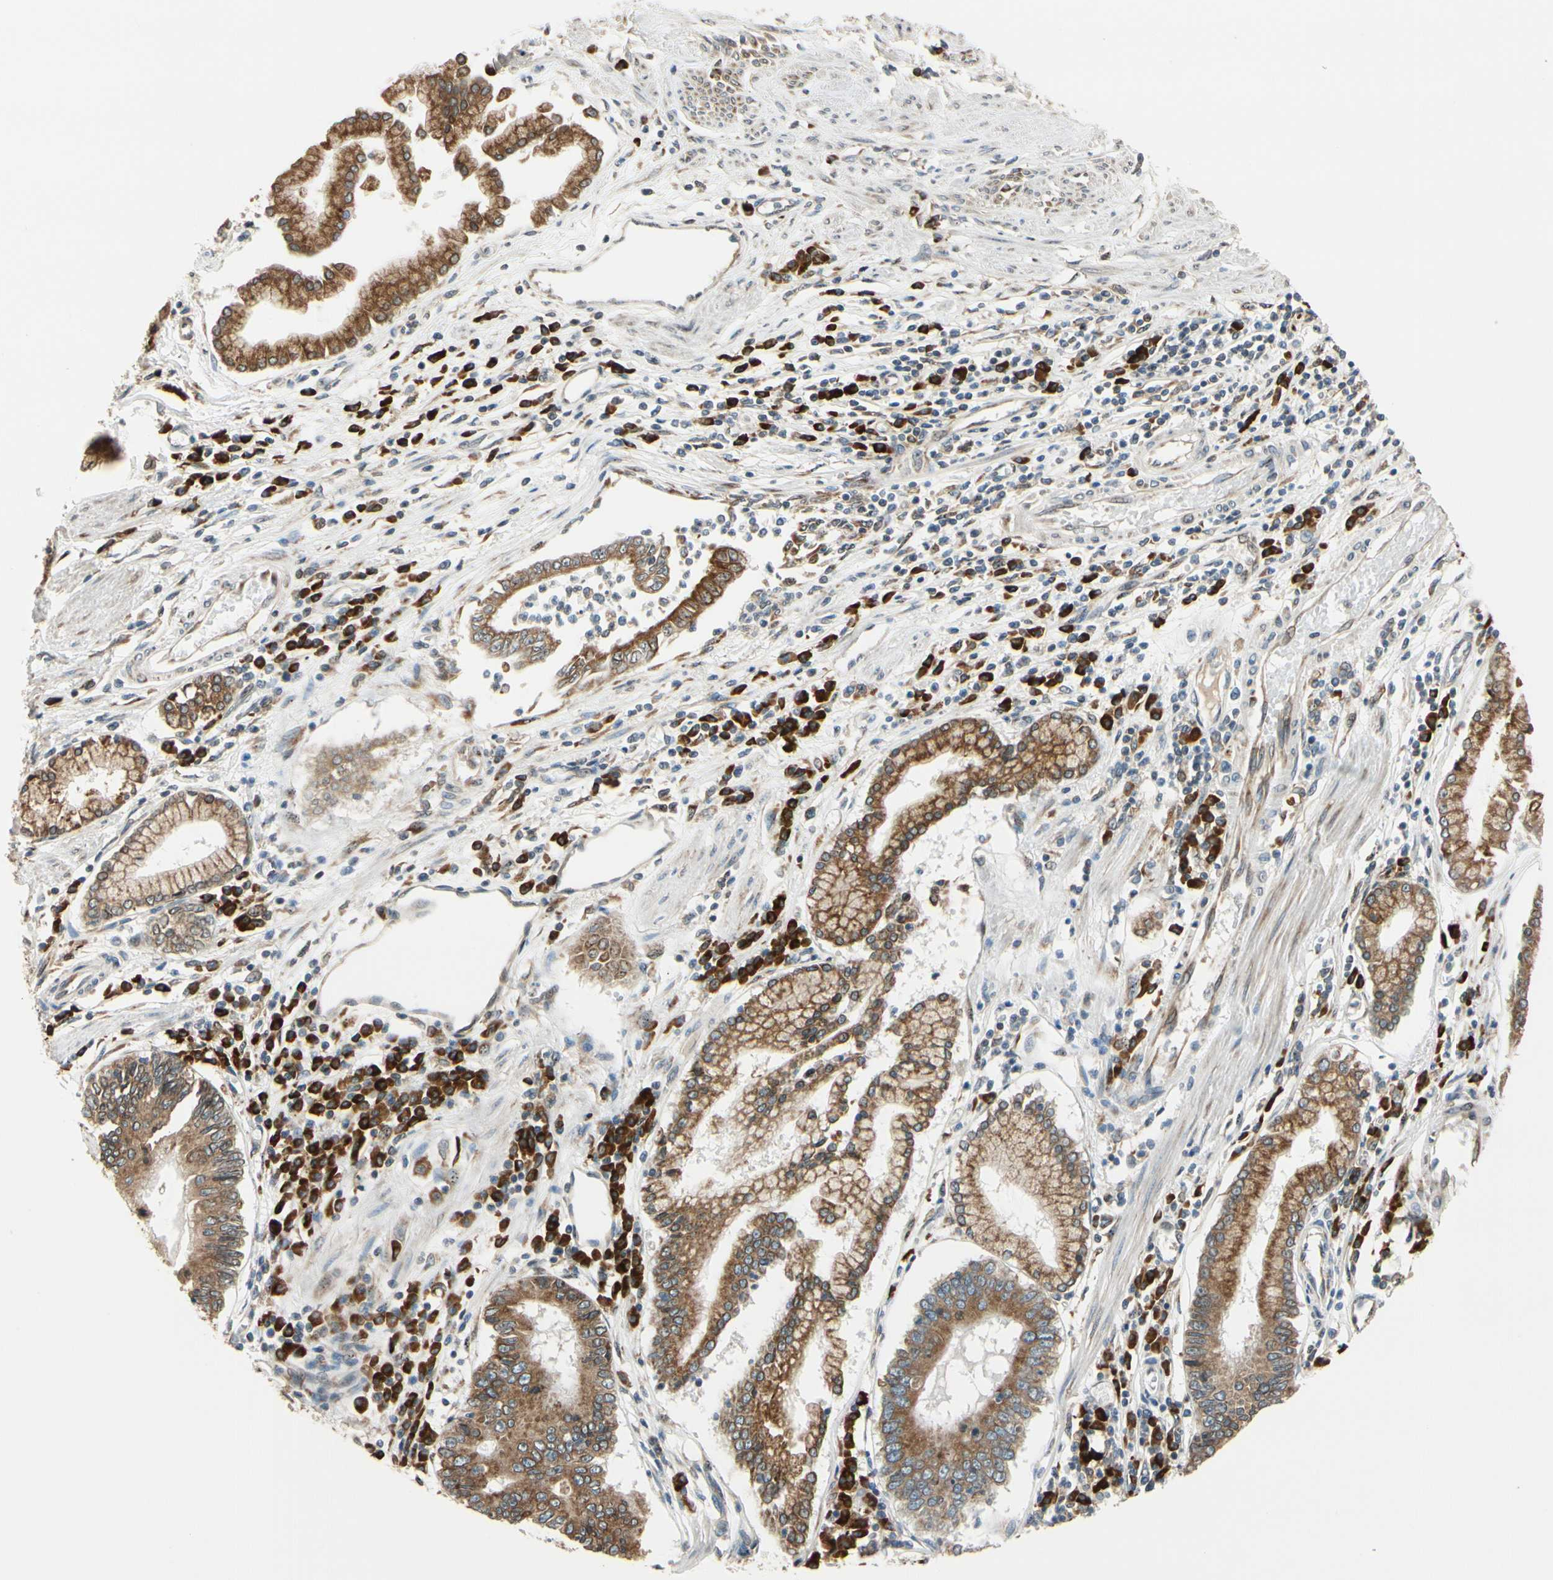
{"staining": {"intensity": "moderate", "quantity": ">75%", "location": "cytoplasmic/membranous"}, "tissue": "stomach cancer", "cell_type": "Tumor cells", "image_type": "cancer", "snomed": [{"axis": "morphology", "description": "Adenocarcinoma, NOS"}, {"axis": "topography", "description": "Stomach"}], "caption": "This photomicrograph demonstrates IHC staining of human stomach cancer, with medium moderate cytoplasmic/membranous positivity in about >75% of tumor cells.", "gene": "RPN2", "patient": {"sex": "male", "age": 59}}